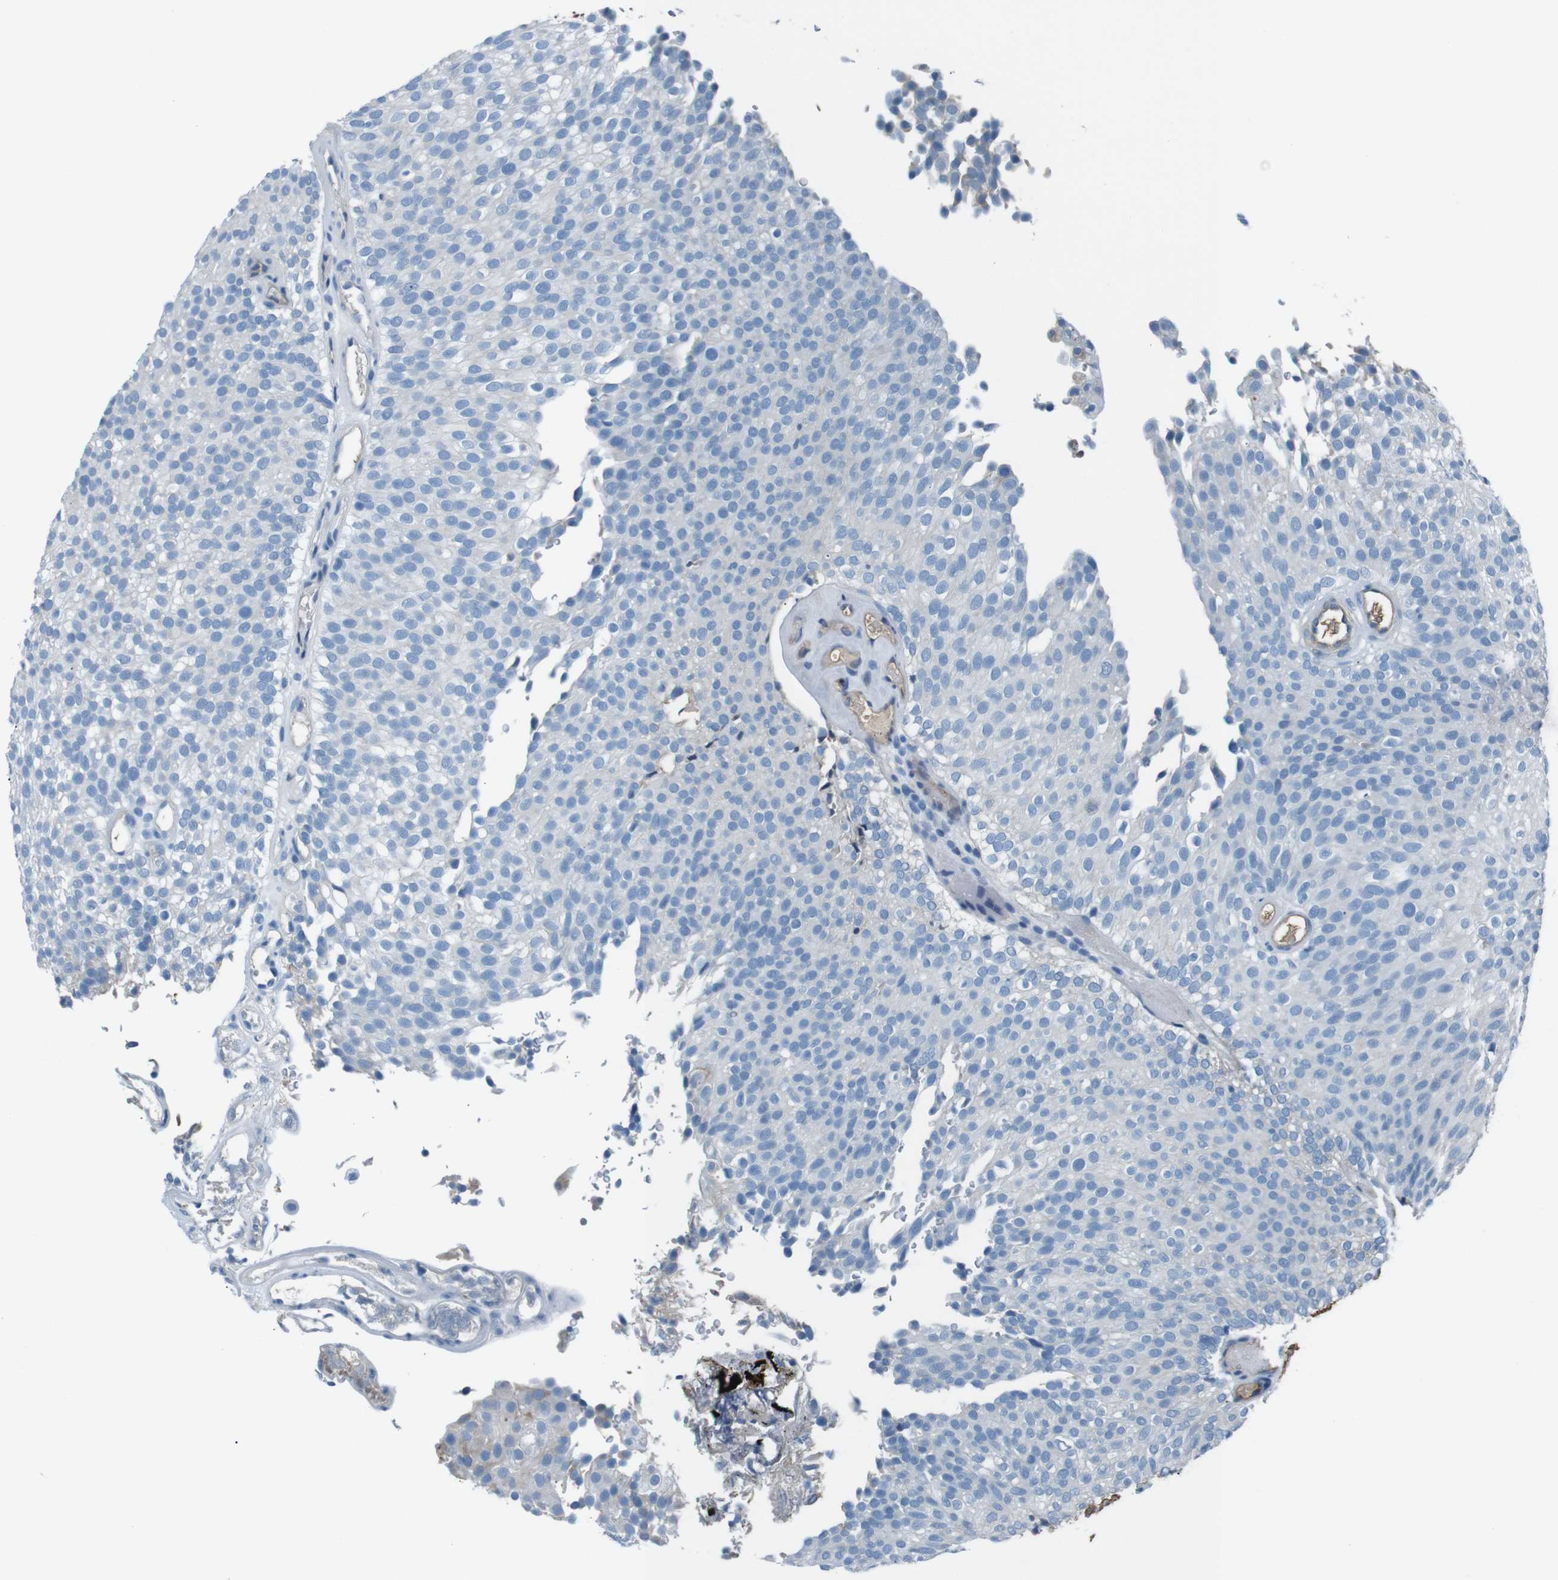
{"staining": {"intensity": "negative", "quantity": "none", "location": "none"}, "tissue": "urothelial cancer", "cell_type": "Tumor cells", "image_type": "cancer", "snomed": [{"axis": "morphology", "description": "Urothelial carcinoma, Low grade"}, {"axis": "topography", "description": "Urinary bladder"}], "caption": "Urothelial carcinoma (low-grade) was stained to show a protein in brown. There is no significant positivity in tumor cells. (Stains: DAB (3,3'-diaminobenzidine) immunohistochemistry (IHC) with hematoxylin counter stain, Microscopy: brightfield microscopy at high magnification).", "gene": "LEP", "patient": {"sex": "male", "age": 78}}